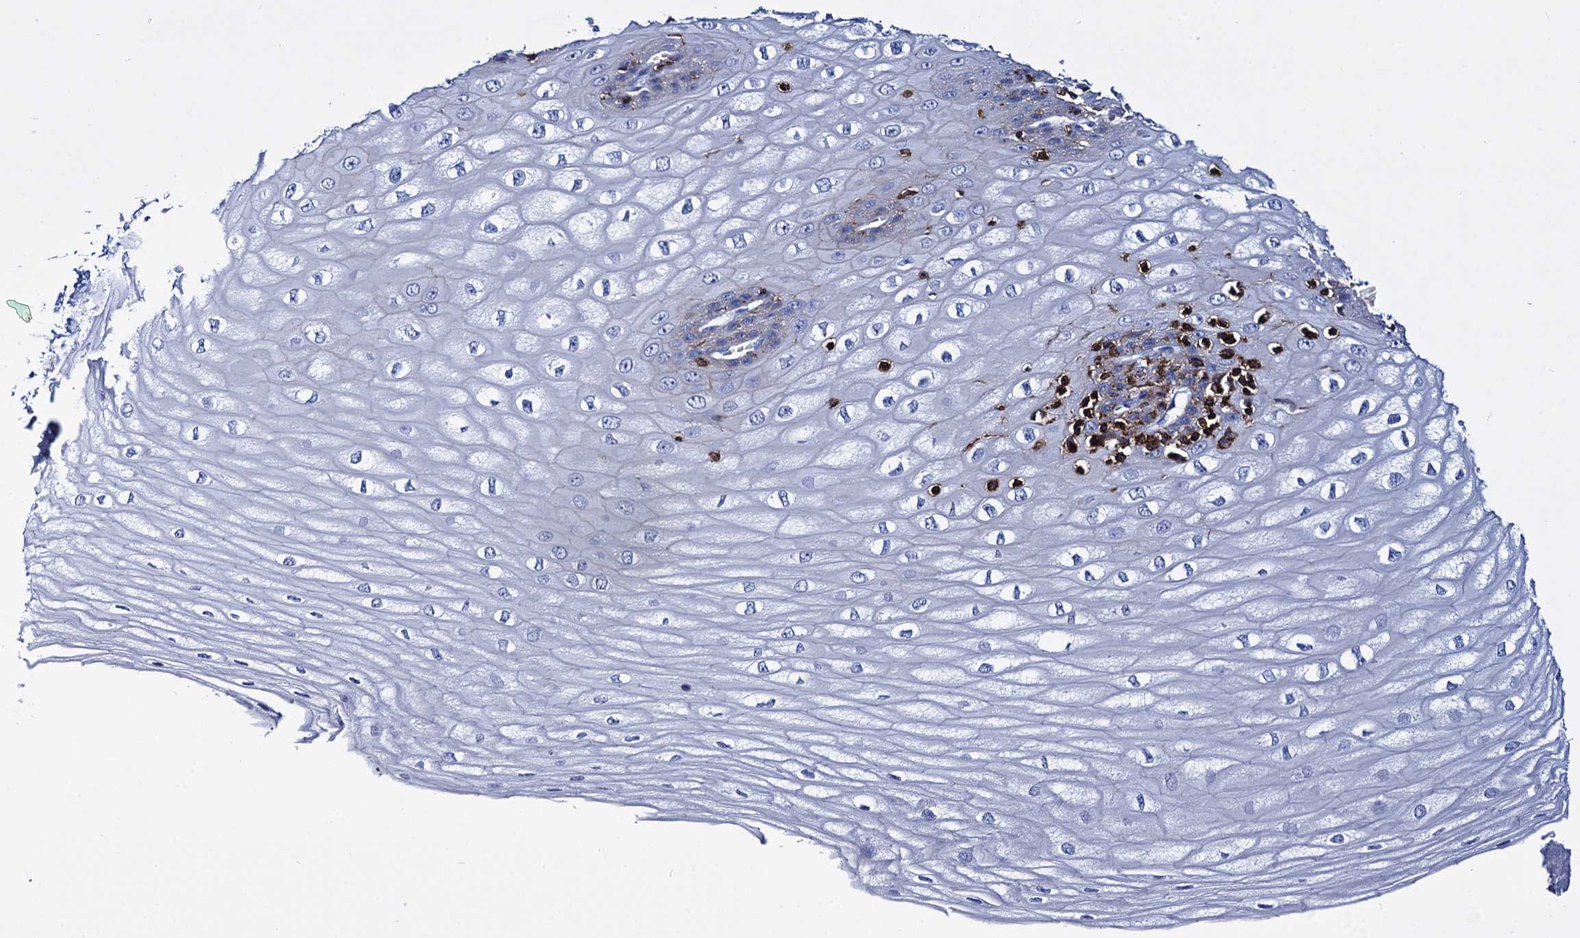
{"staining": {"intensity": "weak", "quantity": "25%-75%", "location": "cytoplasmic/membranous"}, "tissue": "esophagus", "cell_type": "Squamous epithelial cells", "image_type": "normal", "snomed": [{"axis": "morphology", "description": "Normal tissue, NOS"}, {"axis": "topography", "description": "Esophagus"}], "caption": "DAB (3,3'-diaminobenzidine) immunohistochemical staining of normal human esophagus demonstrates weak cytoplasmic/membranous protein staining in approximately 25%-75% of squamous epithelial cells.", "gene": "DEF6", "patient": {"sex": "male", "age": 60}}